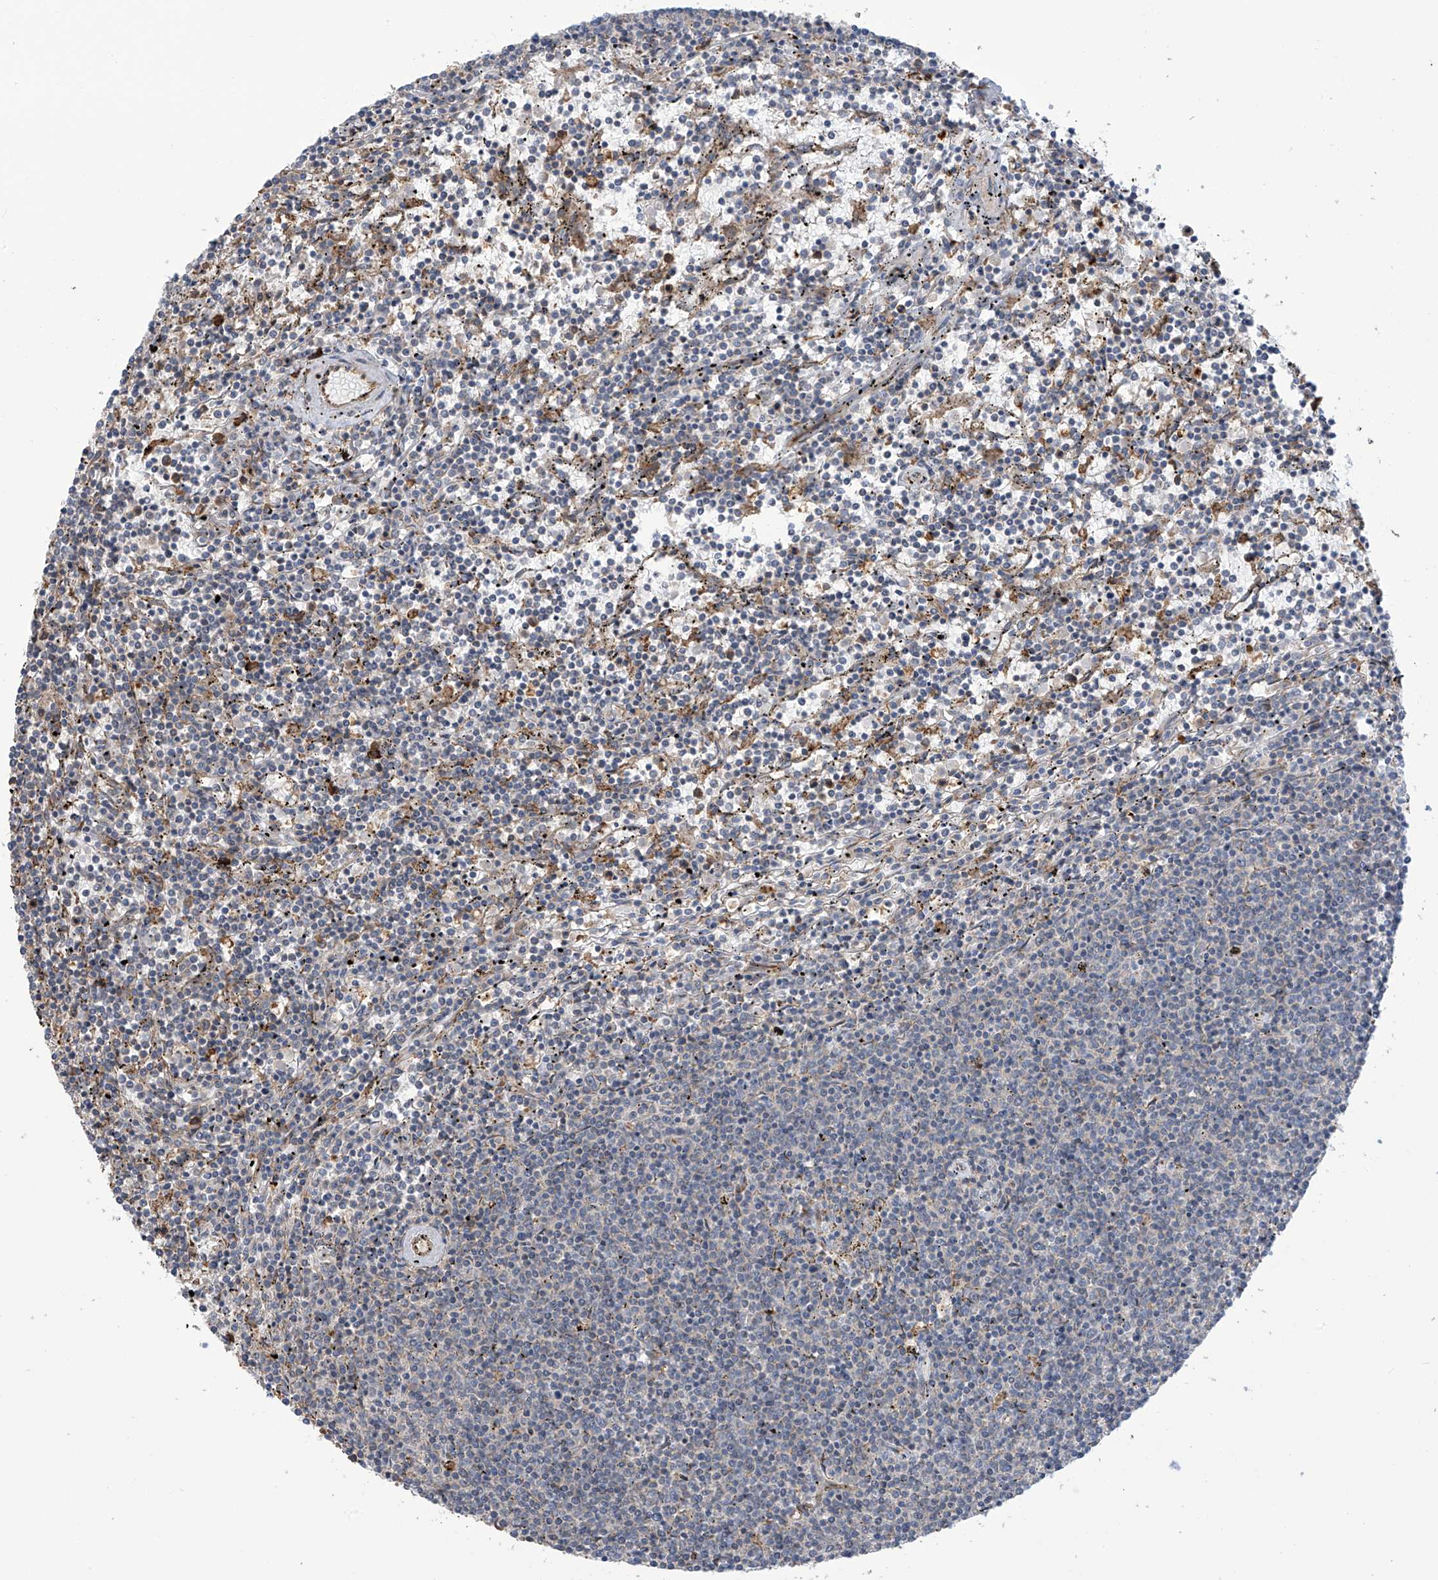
{"staining": {"intensity": "negative", "quantity": "none", "location": "none"}, "tissue": "lymphoma", "cell_type": "Tumor cells", "image_type": "cancer", "snomed": [{"axis": "morphology", "description": "Malignant lymphoma, non-Hodgkin's type, Low grade"}, {"axis": "topography", "description": "Spleen"}], "caption": "Tumor cells show no significant expression in lymphoma.", "gene": "KIAA1522", "patient": {"sex": "female", "age": 50}}